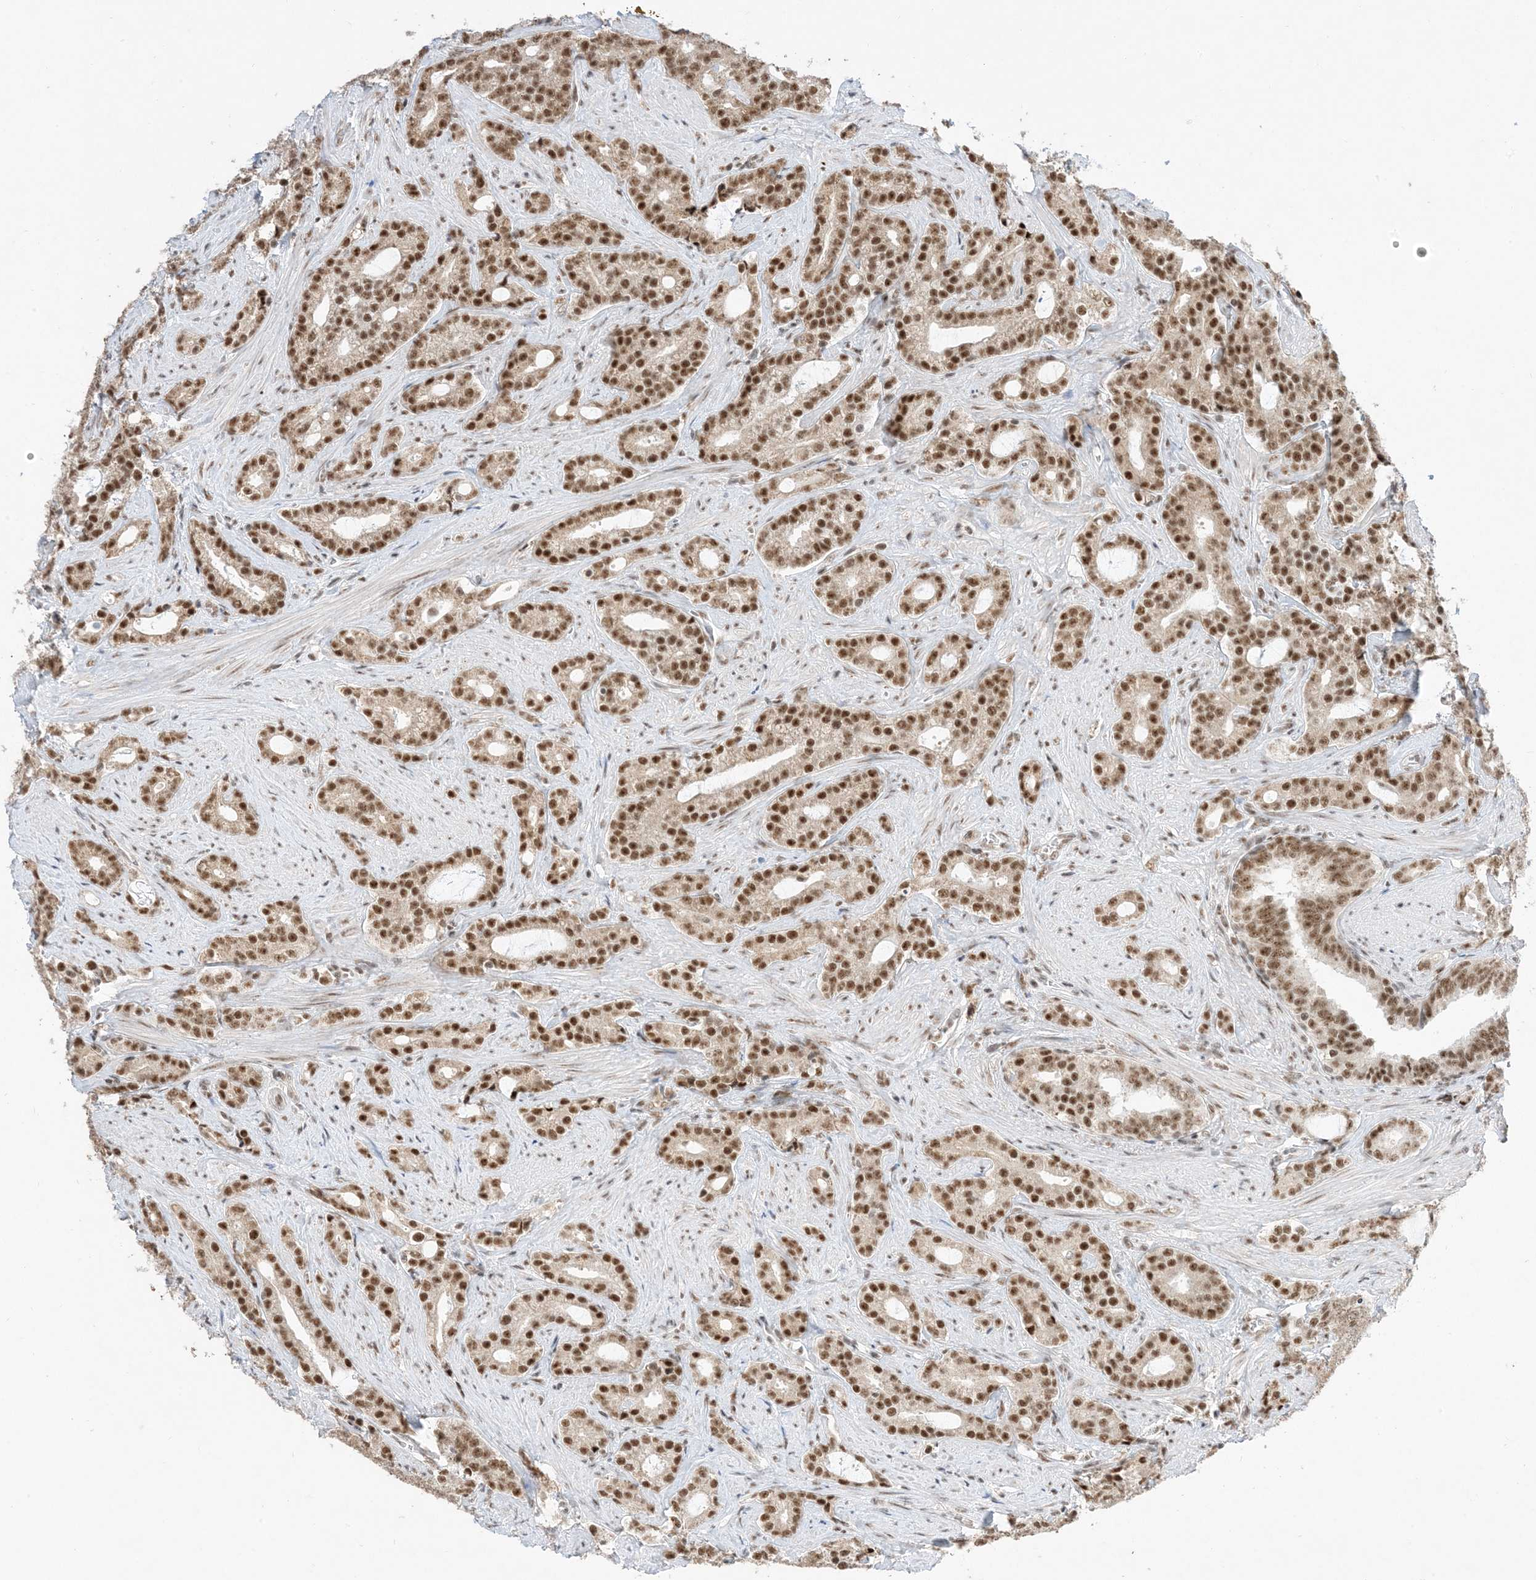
{"staining": {"intensity": "strong", "quantity": ">75%", "location": "nuclear"}, "tissue": "prostate cancer", "cell_type": "Tumor cells", "image_type": "cancer", "snomed": [{"axis": "morphology", "description": "Adenocarcinoma, High grade"}, {"axis": "topography", "description": "Prostate and seminal vesicle, NOS"}], "caption": "Immunohistochemical staining of human prostate cancer (high-grade adenocarcinoma) displays strong nuclear protein expression in about >75% of tumor cells. The staining was performed using DAB to visualize the protein expression in brown, while the nuclei were stained in blue with hematoxylin (Magnification: 20x).", "gene": "SF3A3", "patient": {"sex": "male", "age": 67}}